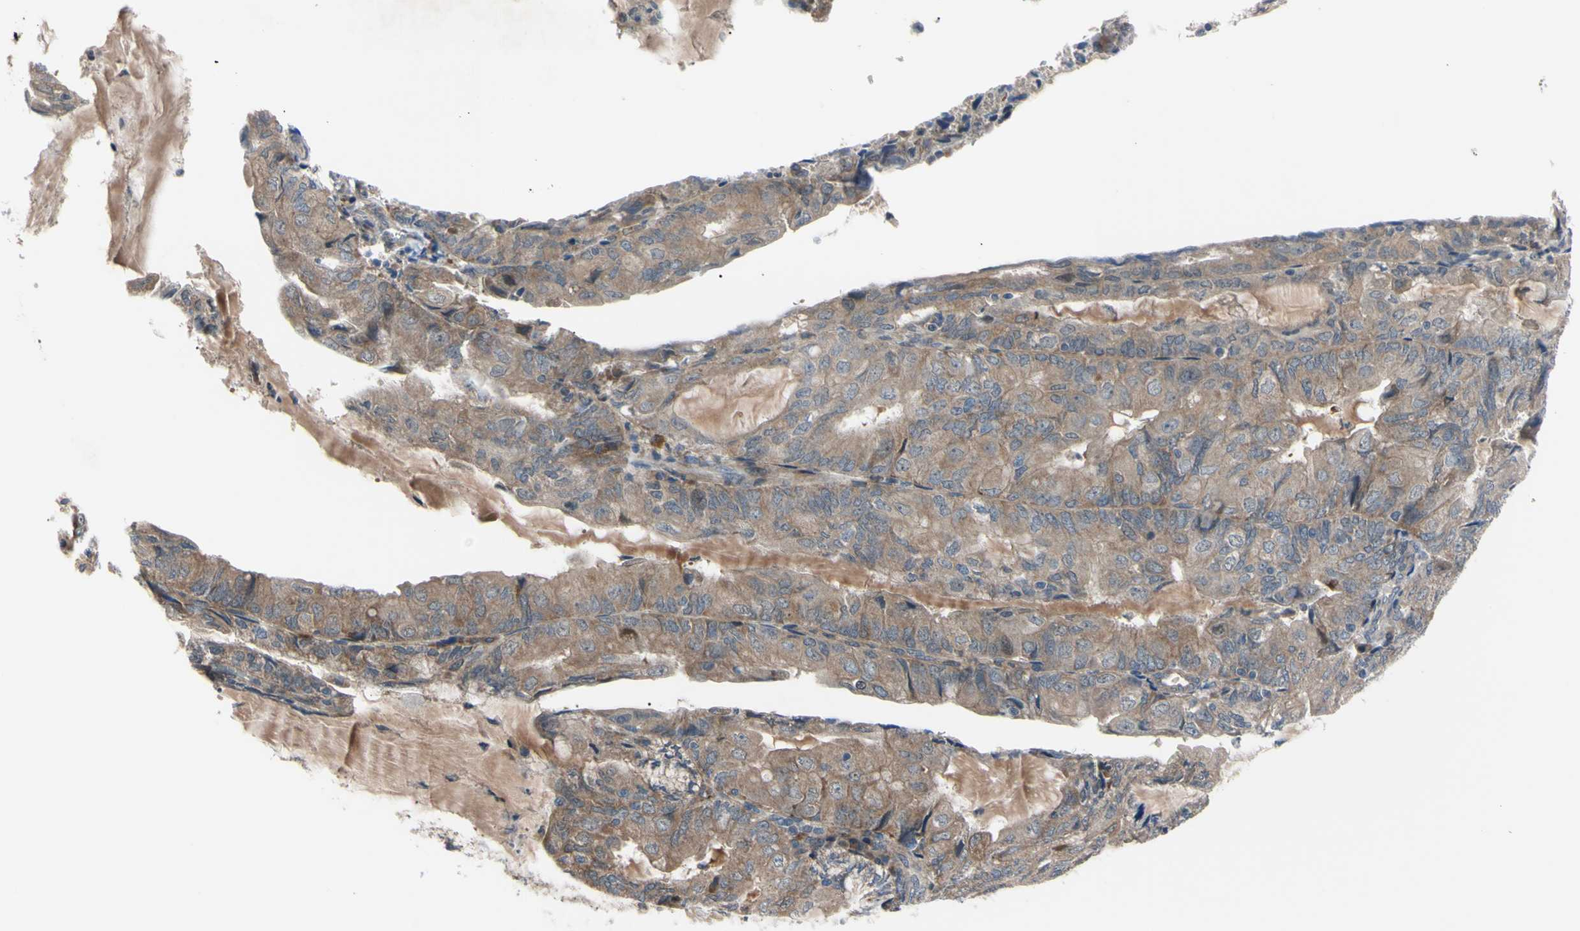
{"staining": {"intensity": "moderate", "quantity": ">75%", "location": "cytoplasmic/membranous"}, "tissue": "endometrial cancer", "cell_type": "Tumor cells", "image_type": "cancer", "snomed": [{"axis": "morphology", "description": "Adenocarcinoma, NOS"}, {"axis": "topography", "description": "Endometrium"}], "caption": "There is medium levels of moderate cytoplasmic/membranous staining in tumor cells of endometrial cancer (adenocarcinoma), as demonstrated by immunohistochemical staining (brown color).", "gene": "SVIL", "patient": {"sex": "female", "age": 81}}